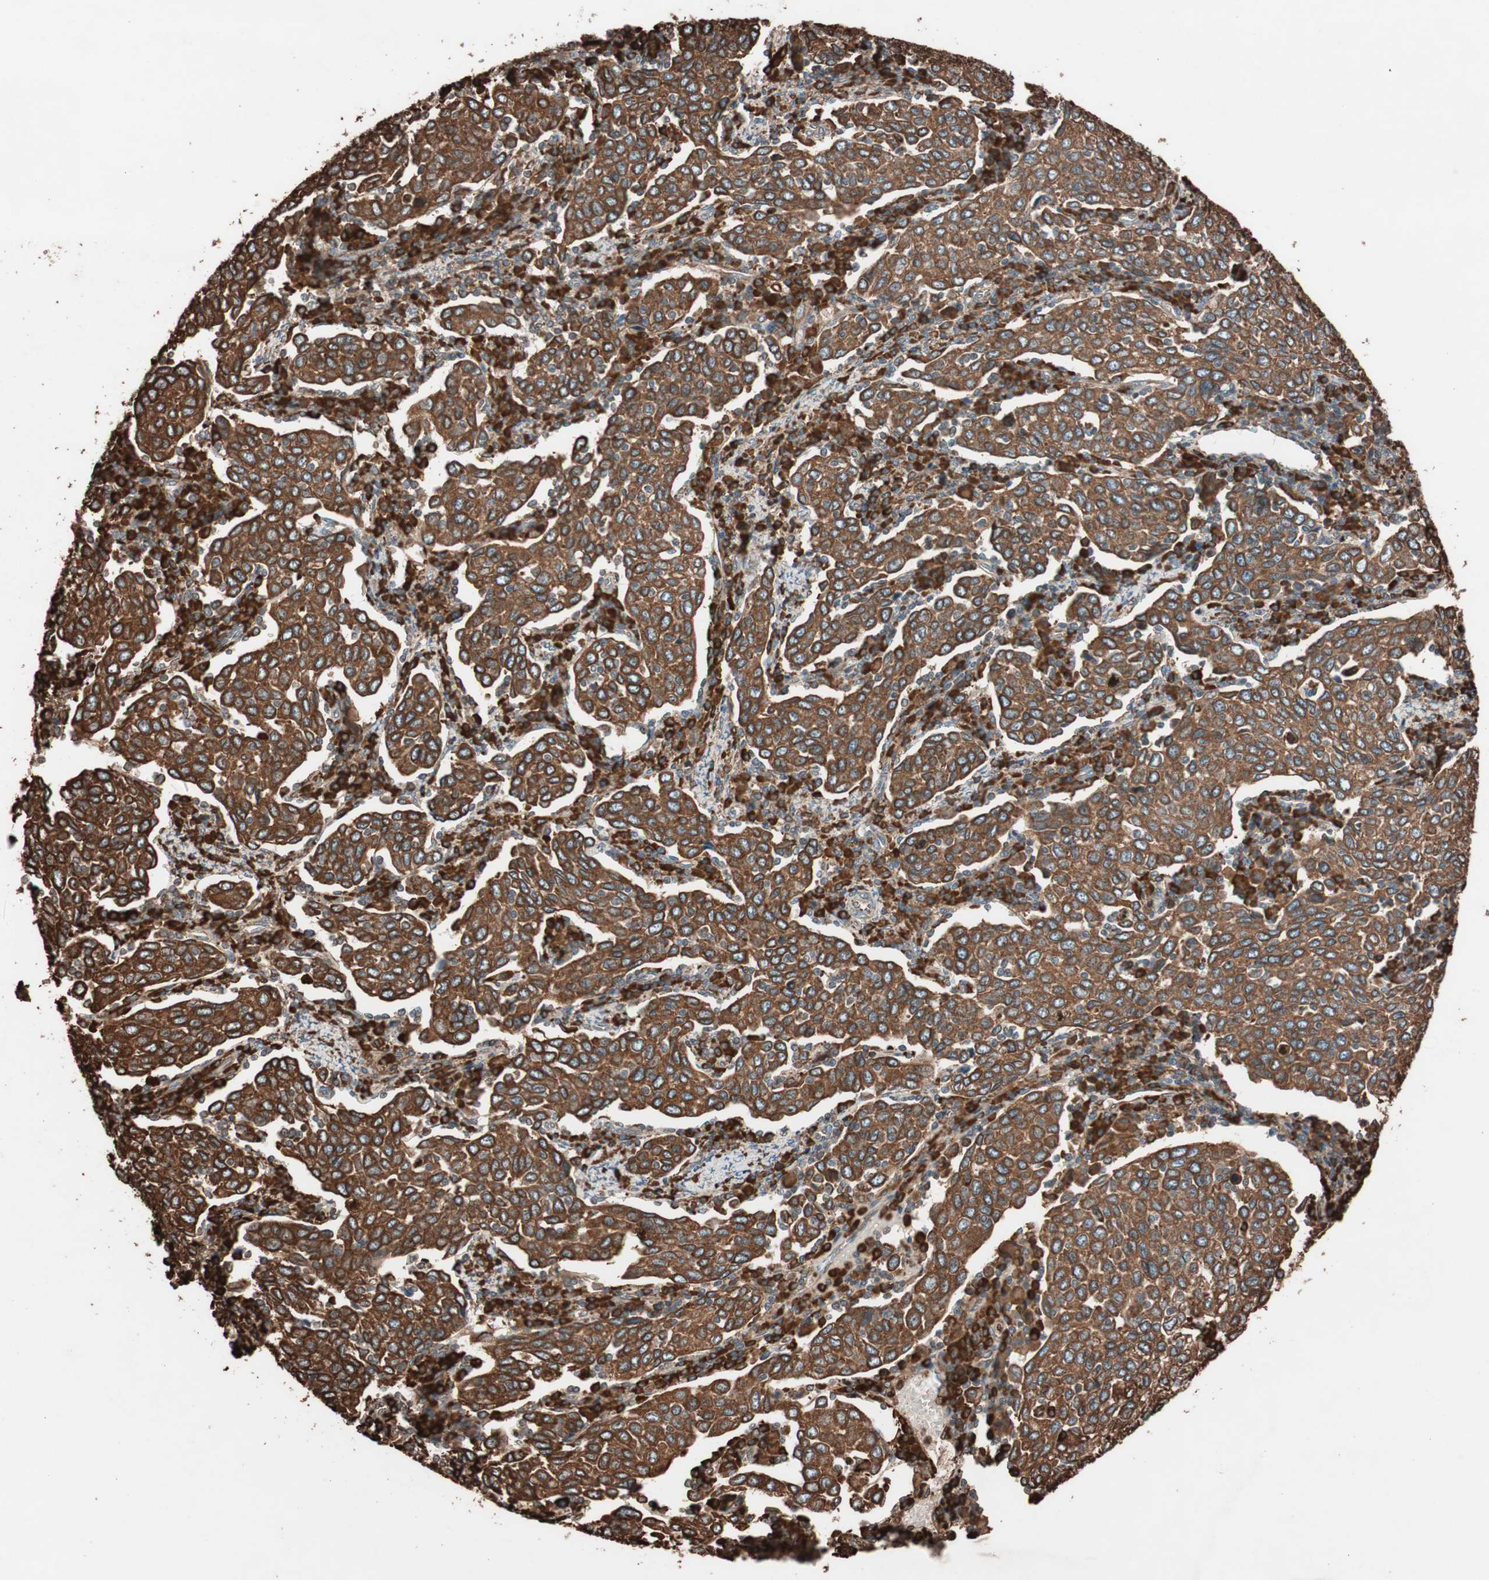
{"staining": {"intensity": "strong", "quantity": ">75%", "location": "cytoplasmic/membranous"}, "tissue": "cervical cancer", "cell_type": "Tumor cells", "image_type": "cancer", "snomed": [{"axis": "morphology", "description": "Squamous cell carcinoma, NOS"}, {"axis": "topography", "description": "Cervix"}], "caption": "Protein positivity by IHC shows strong cytoplasmic/membranous staining in about >75% of tumor cells in cervical cancer (squamous cell carcinoma). Using DAB (3,3'-diaminobenzidine) (brown) and hematoxylin (blue) stains, captured at high magnification using brightfield microscopy.", "gene": "VEGFA", "patient": {"sex": "female", "age": 40}}